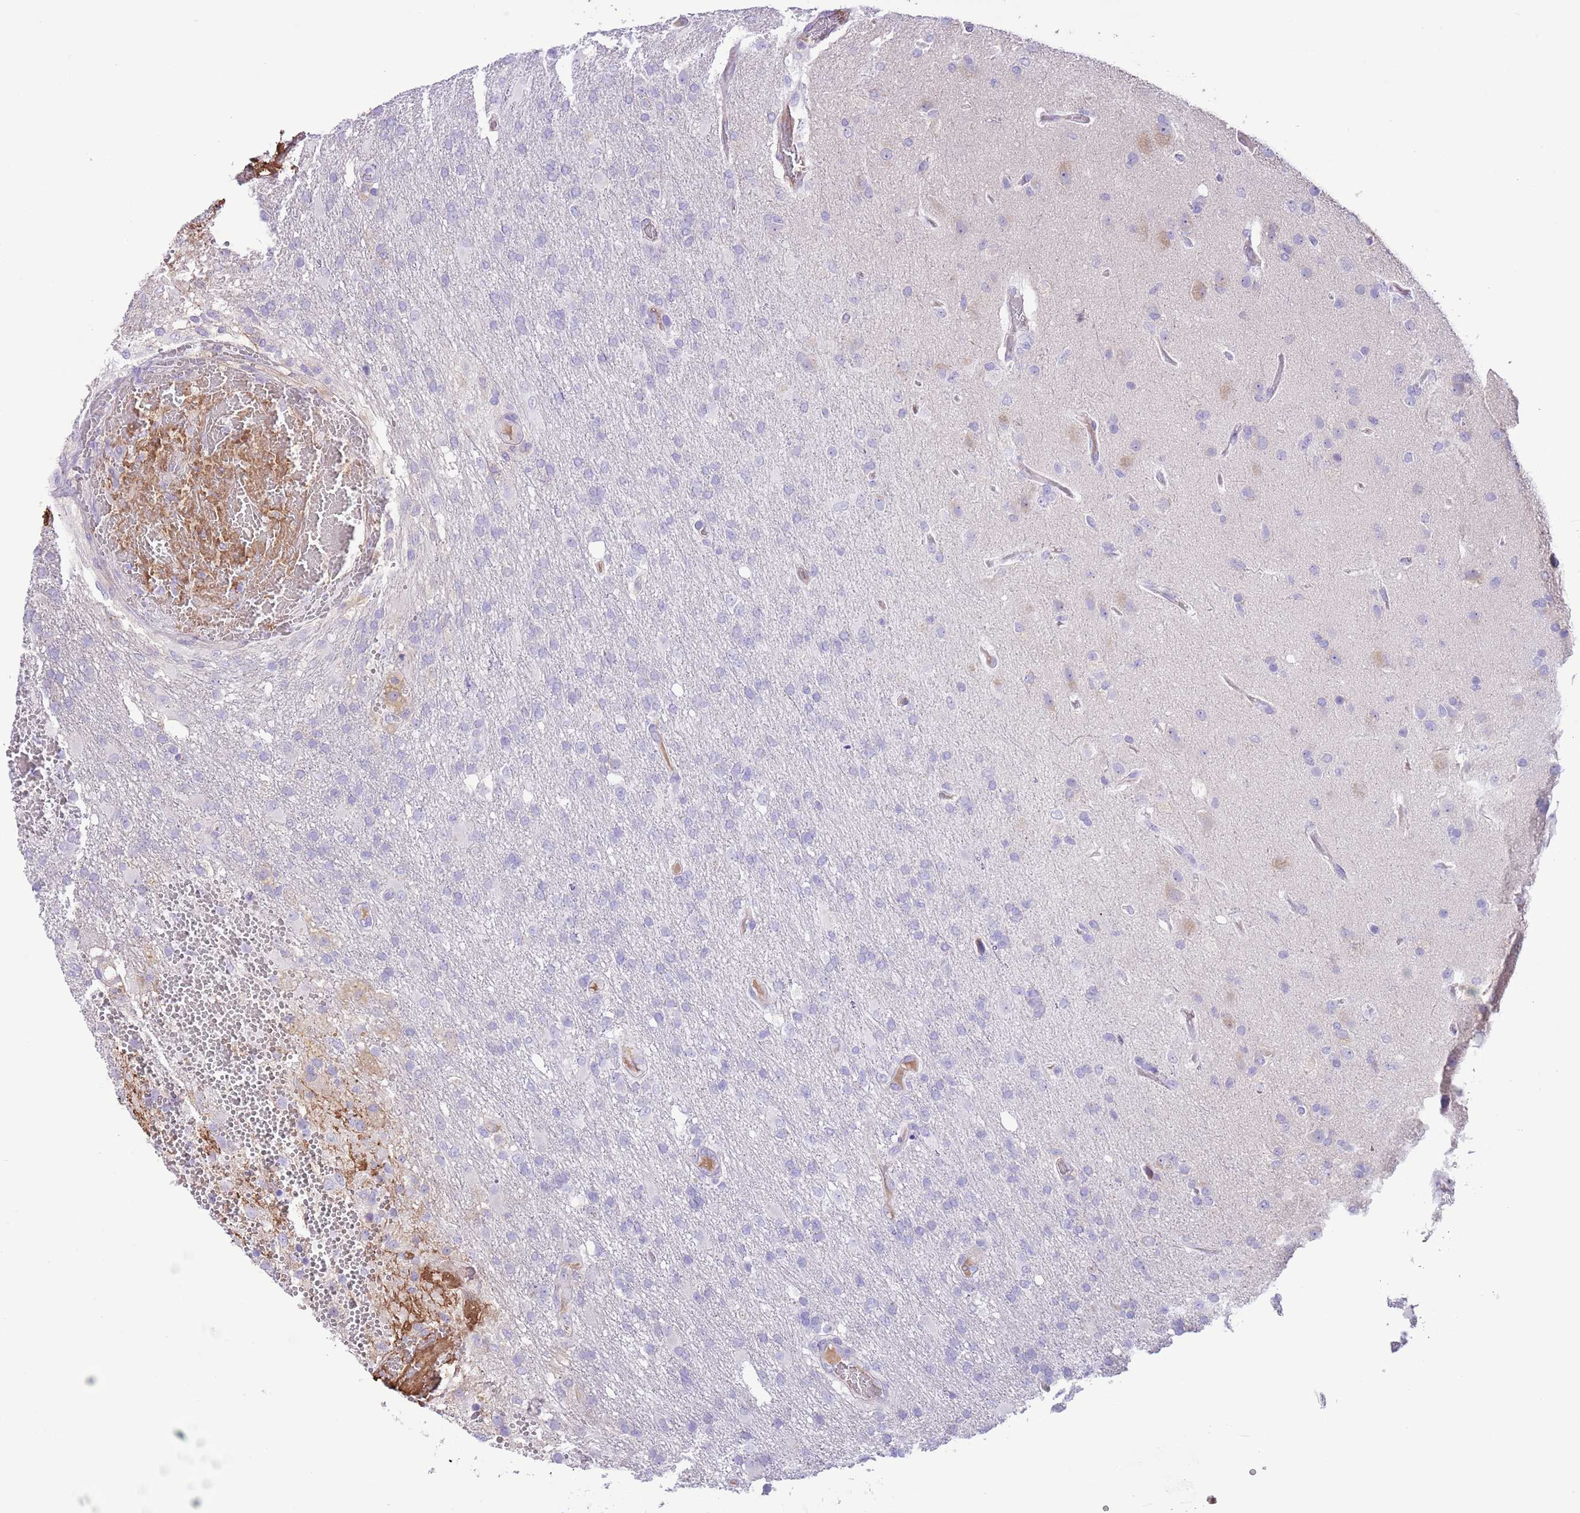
{"staining": {"intensity": "negative", "quantity": "none", "location": "none"}, "tissue": "glioma", "cell_type": "Tumor cells", "image_type": "cancer", "snomed": [{"axis": "morphology", "description": "Glioma, malignant, High grade"}, {"axis": "topography", "description": "Brain"}], "caption": "Immunohistochemistry histopathology image of malignant glioma (high-grade) stained for a protein (brown), which reveals no positivity in tumor cells.", "gene": "IGF1", "patient": {"sex": "female", "age": 74}}